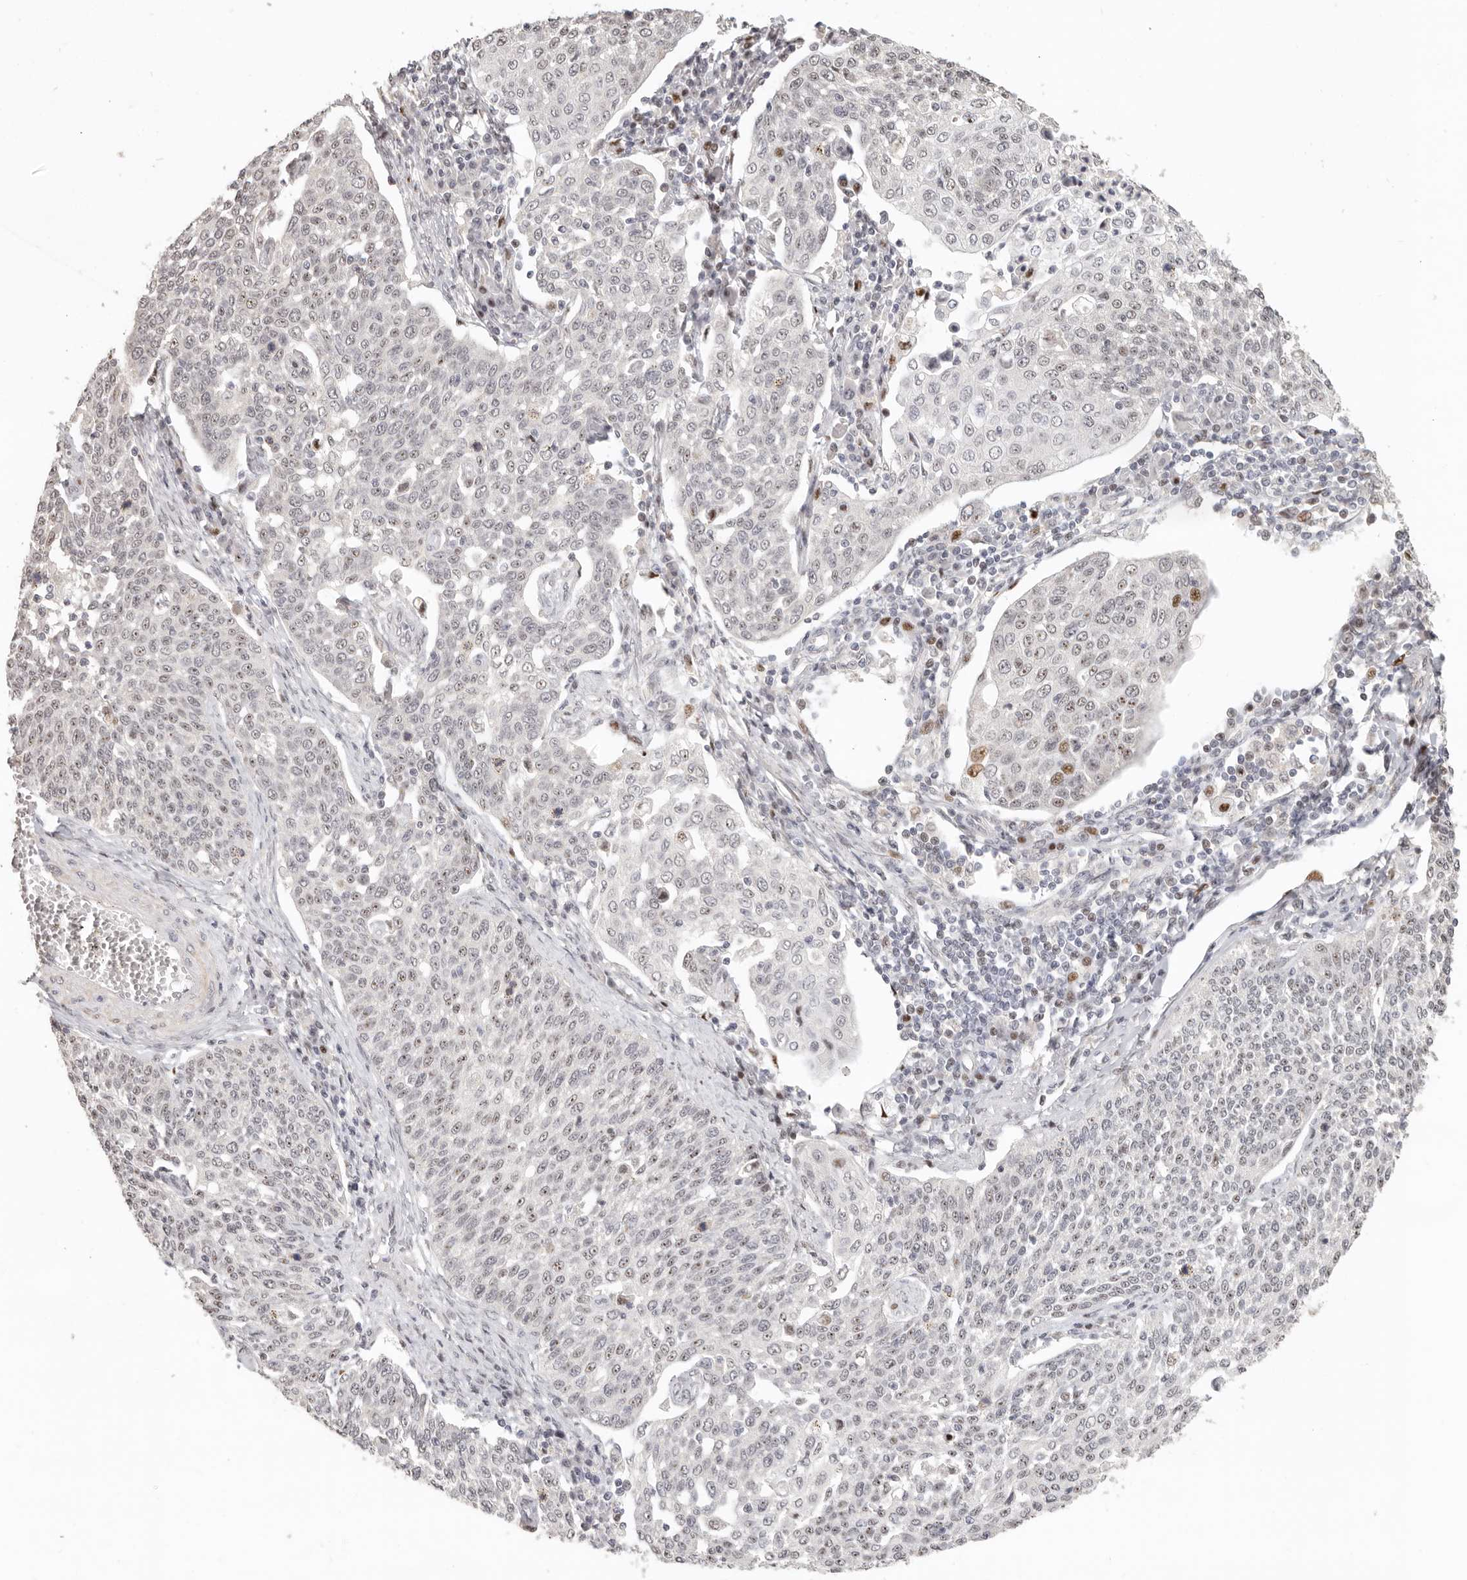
{"staining": {"intensity": "weak", "quantity": "25%-75%", "location": "nuclear"}, "tissue": "cervical cancer", "cell_type": "Tumor cells", "image_type": "cancer", "snomed": [{"axis": "morphology", "description": "Squamous cell carcinoma, NOS"}, {"axis": "topography", "description": "Cervix"}], "caption": "Protein staining of cervical cancer tissue demonstrates weak nuclear positivity in approximately 25%-75% of tumor cells. Using DAB (brown) and hematoxylin (blue) stains, captured at high magnification using brightfield microscopy.", "gene": "GPBP1L1", "patient": {"sex": "female", "age": 34}}